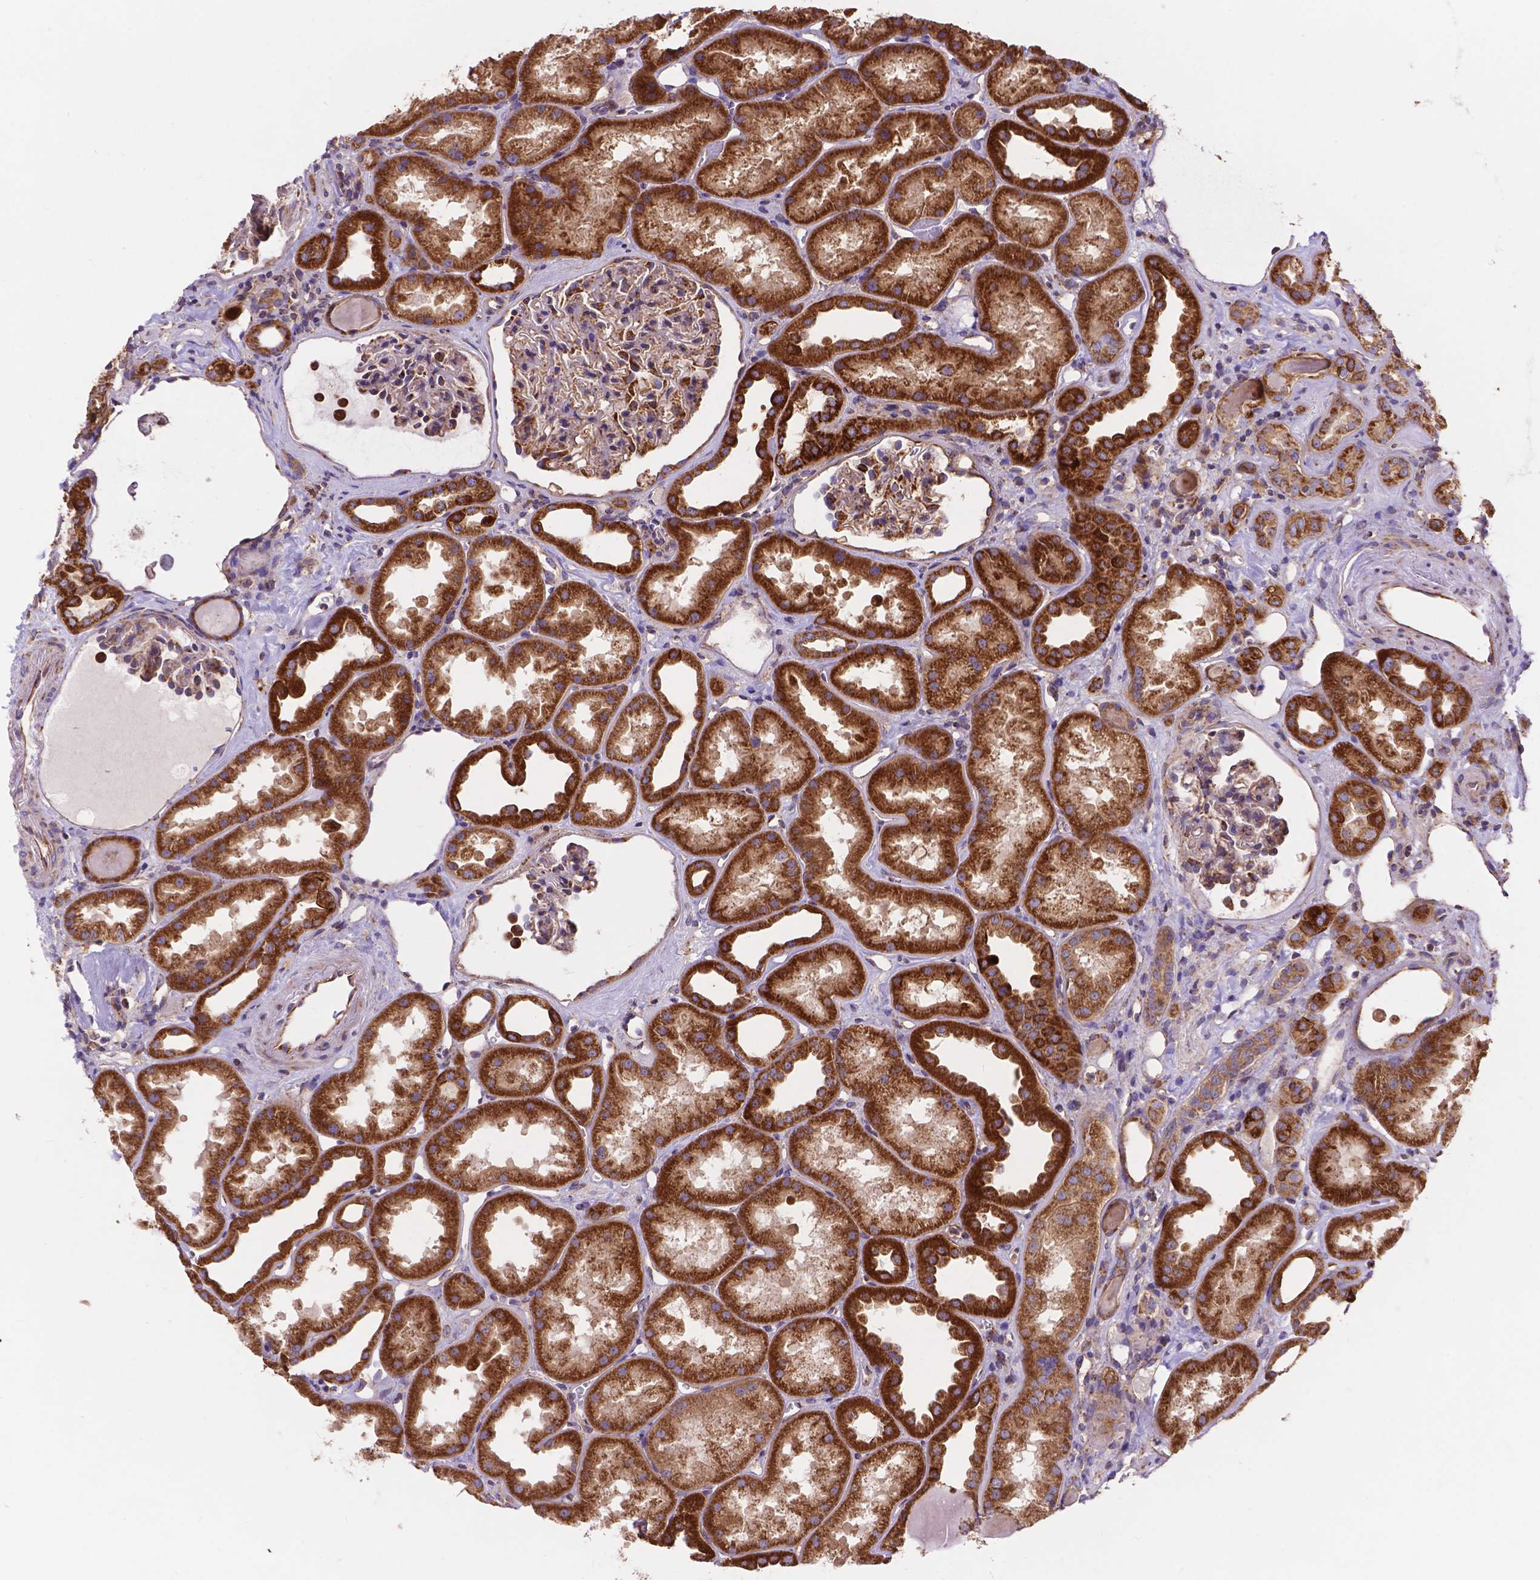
{"staining": {"intensity": "moderate", "quantity": "<25%", "location": "cytoplasmic/membranous"}, "tissue": "kidney", "cell_type": "Cells in glomeruli", "image_type": "normal", "snomed": [{"axis": "morphology", "description": "Normal tissue, NOS"}, {"axis": "topography", "description": "Kidney"}], "caption": "Protein expression analysis of normal kidney displays moderate cytoplasmic/membranous staining in about <25% of cells in glomeruli.", "gene": "AK3", "patient": {"sex": "male", "age": 61}}